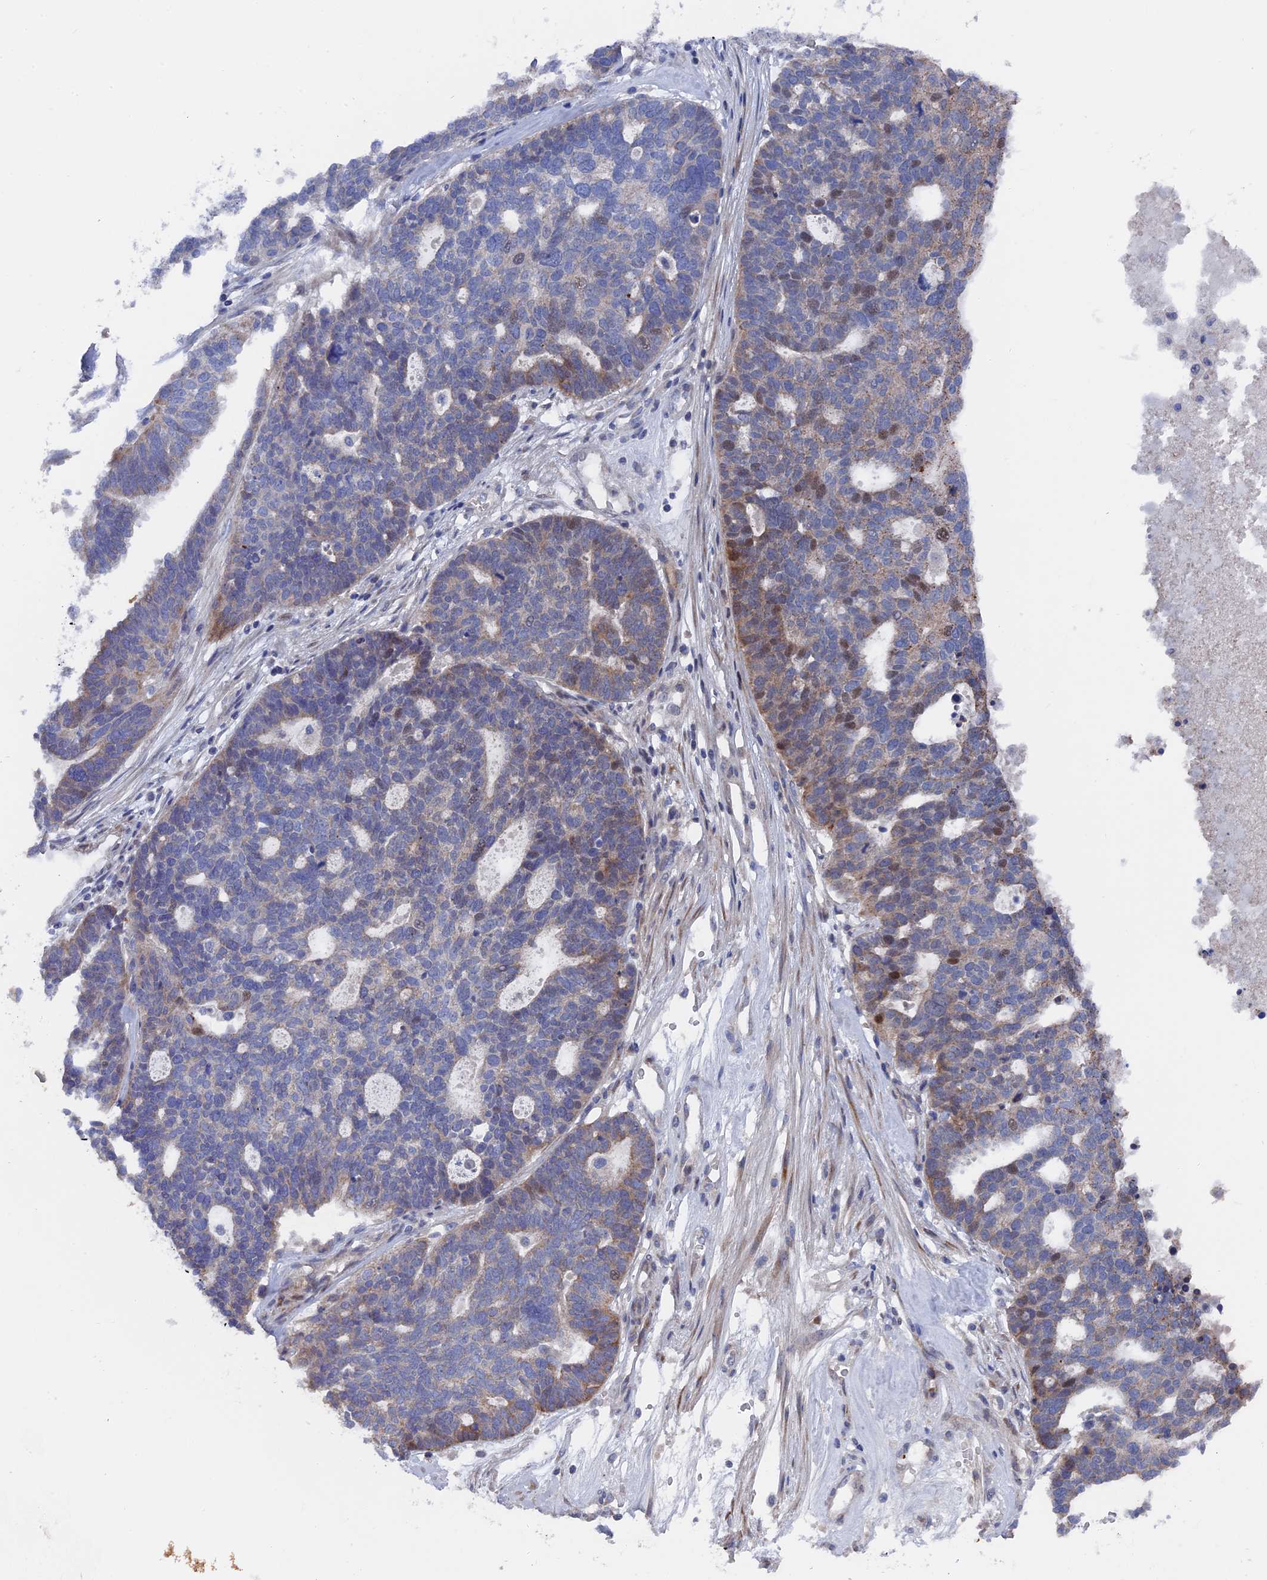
{"staining": {"intensity": "moderate", "quantity": "<25%", "location": "cytoplasmic/membranous,nuclear"}, "tissue": "ovarian cancer", "cell_type": "Tumor cells", "image_type": "cancer", "snomed": [{"axis": "morphology", "description": "Cystadenocarcinoma, serous, NOS"}, {"axis": "topography", "description": "Ovary"}], "caption": "Moderate cytoplasmic/membranous and nuclear staining for a protein is appreciated in about <25% of tumor cells of ovarian cancer (serous cystadenocarcinoma) using immunohistochemistry (IHC).", "gene": "TMEM161A", "patient": {"sex": "female", "age": 59}}